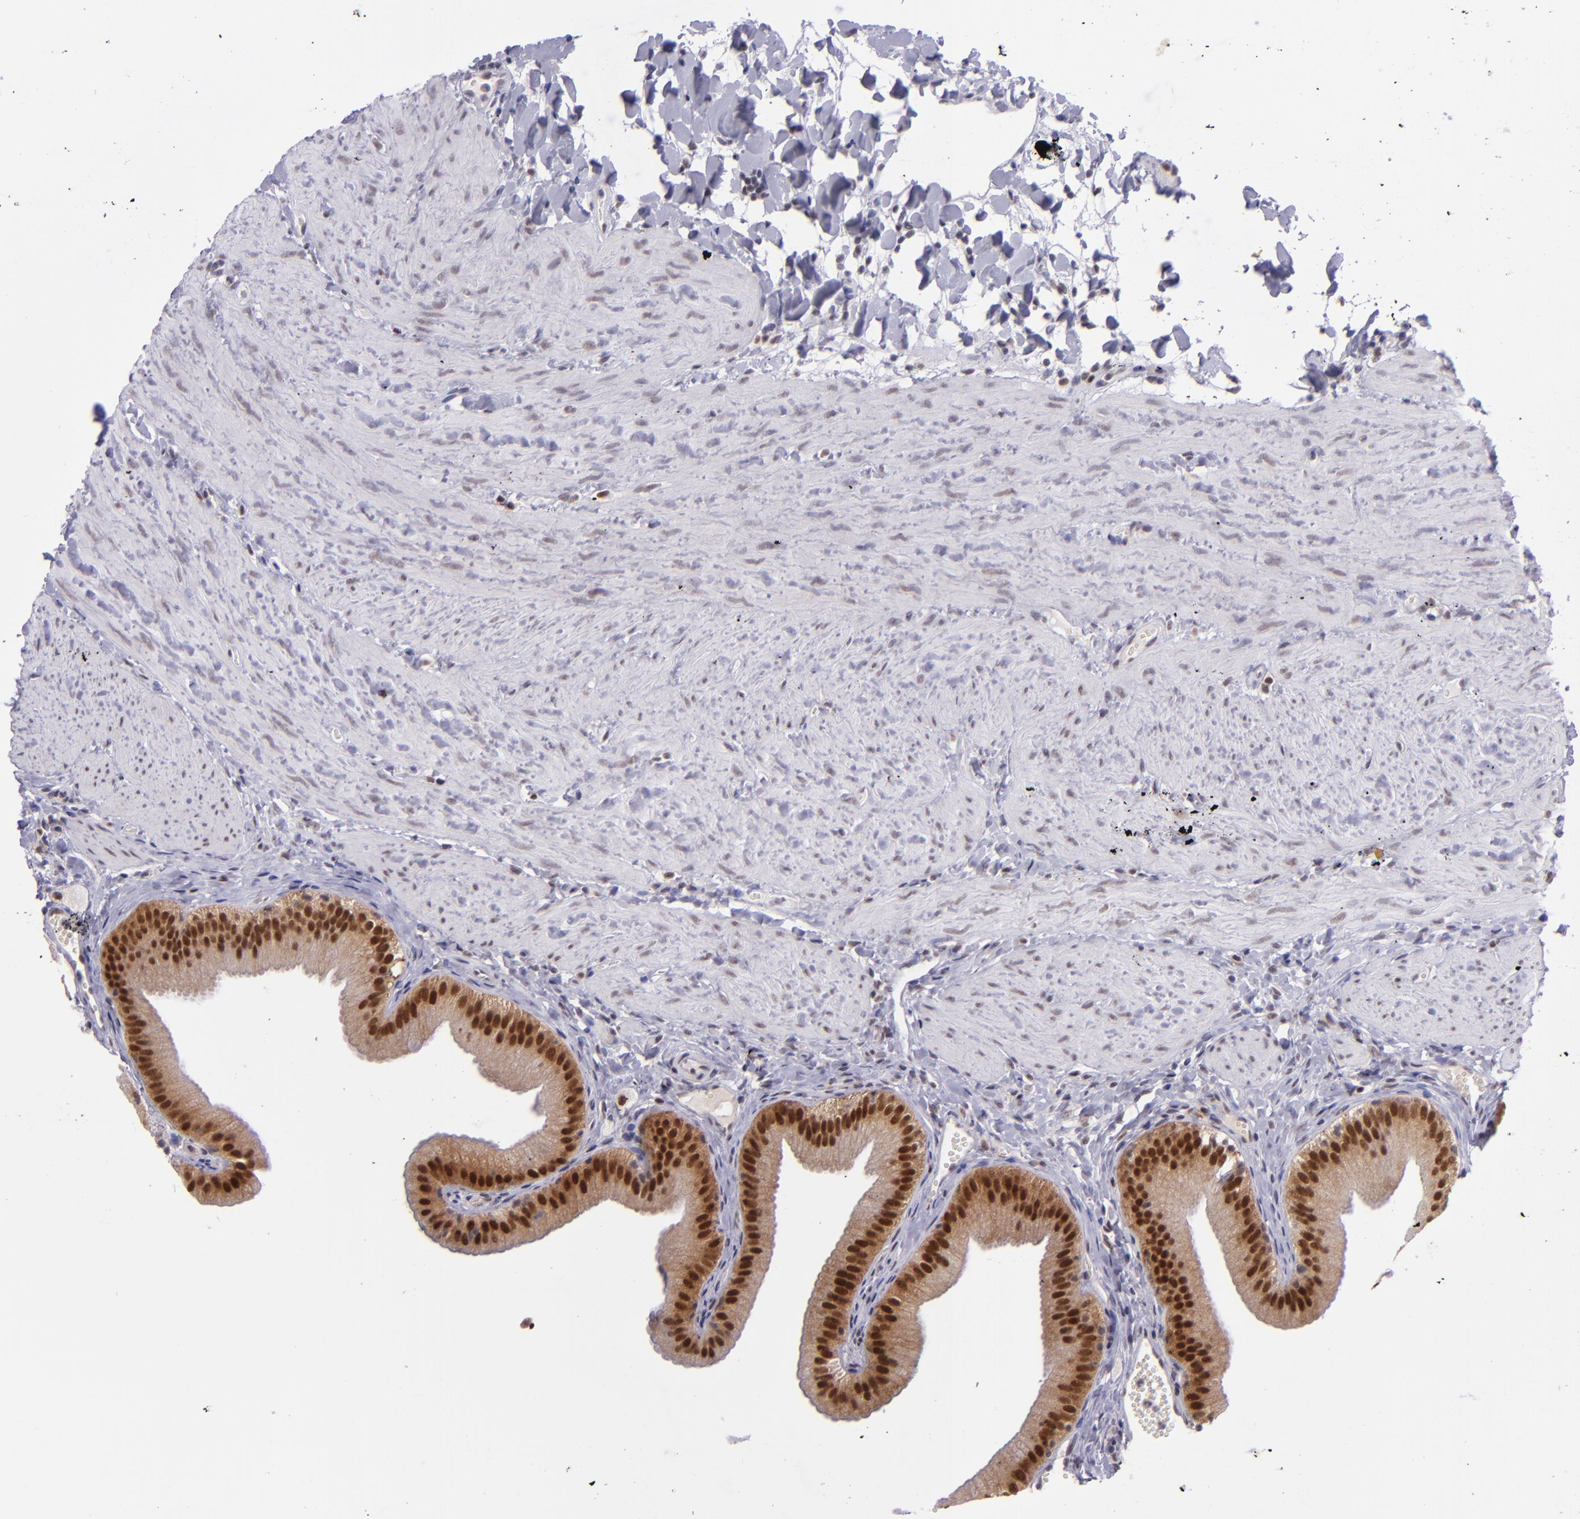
{"staining": {"intensity": "strong", "quantity": ">75%", "location": "cytoplasmic/membranous,nuclear"}, "tissue": "gallbladder", "cell_type": "Glandular cells", "image_type": "normal", "snomed": [{"axis": "morphology", "description": "Normal tissue, NOS"}, {"axis": "topography", "description": "Gallbladder"}], "caption": "Immunohistochemistry staining of benign gallbladder, which exhibits high levels of strong cytoplasmic/membranous,nuclear staining in about >75% of glandular cells indicating strong cytoplasmic/membranous,nuclear protein positivity. The staining was performed using DAB (brown) for protein detection and nuclei were counterstained in hematoxylin (blue).", "gene": "BAG1", "patient": {"sex": "female", "age": 24}}